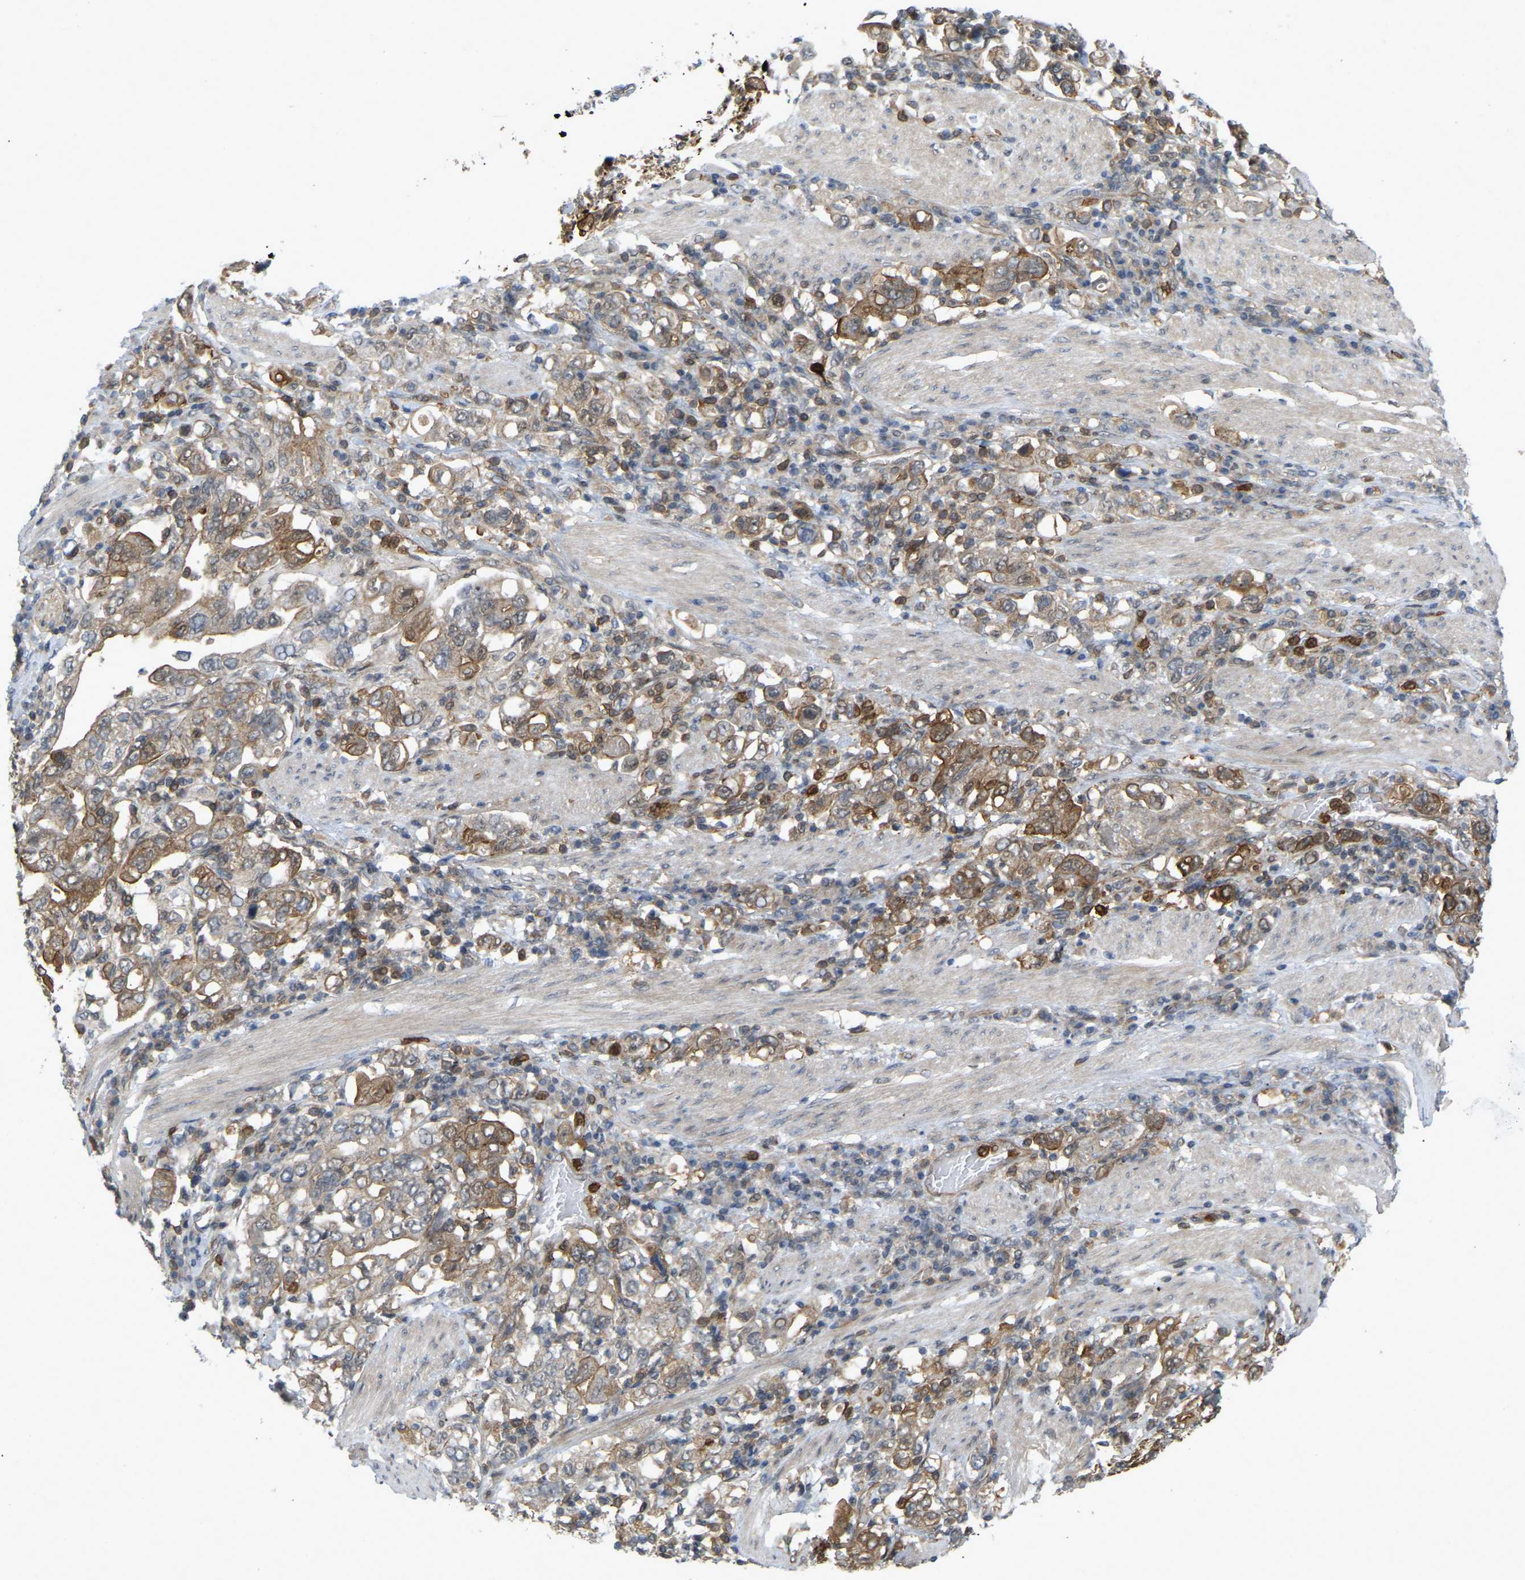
{"staining": {"intensity": "moderate", "quantity": ">75%", "location": "cytoplasmic/membranous"}, "tissue": "stomach cancer", "cell_type": "Tumor cells", "image_type": "cancer", "snomed": [{"axis": "morphology", "description": "Adenocarcinoma, NOS"}, {"axis": "topography", "description": "Stomach, upper"}], "caption": "Stomach cancer stained with immunohistochemistry (IHC) demonstrates moderate cytoplasmic/membranous staining in about >75% of tumor cells.", "gene": "SERPINB5", "patient": {"sex": "male", "age": 62}}